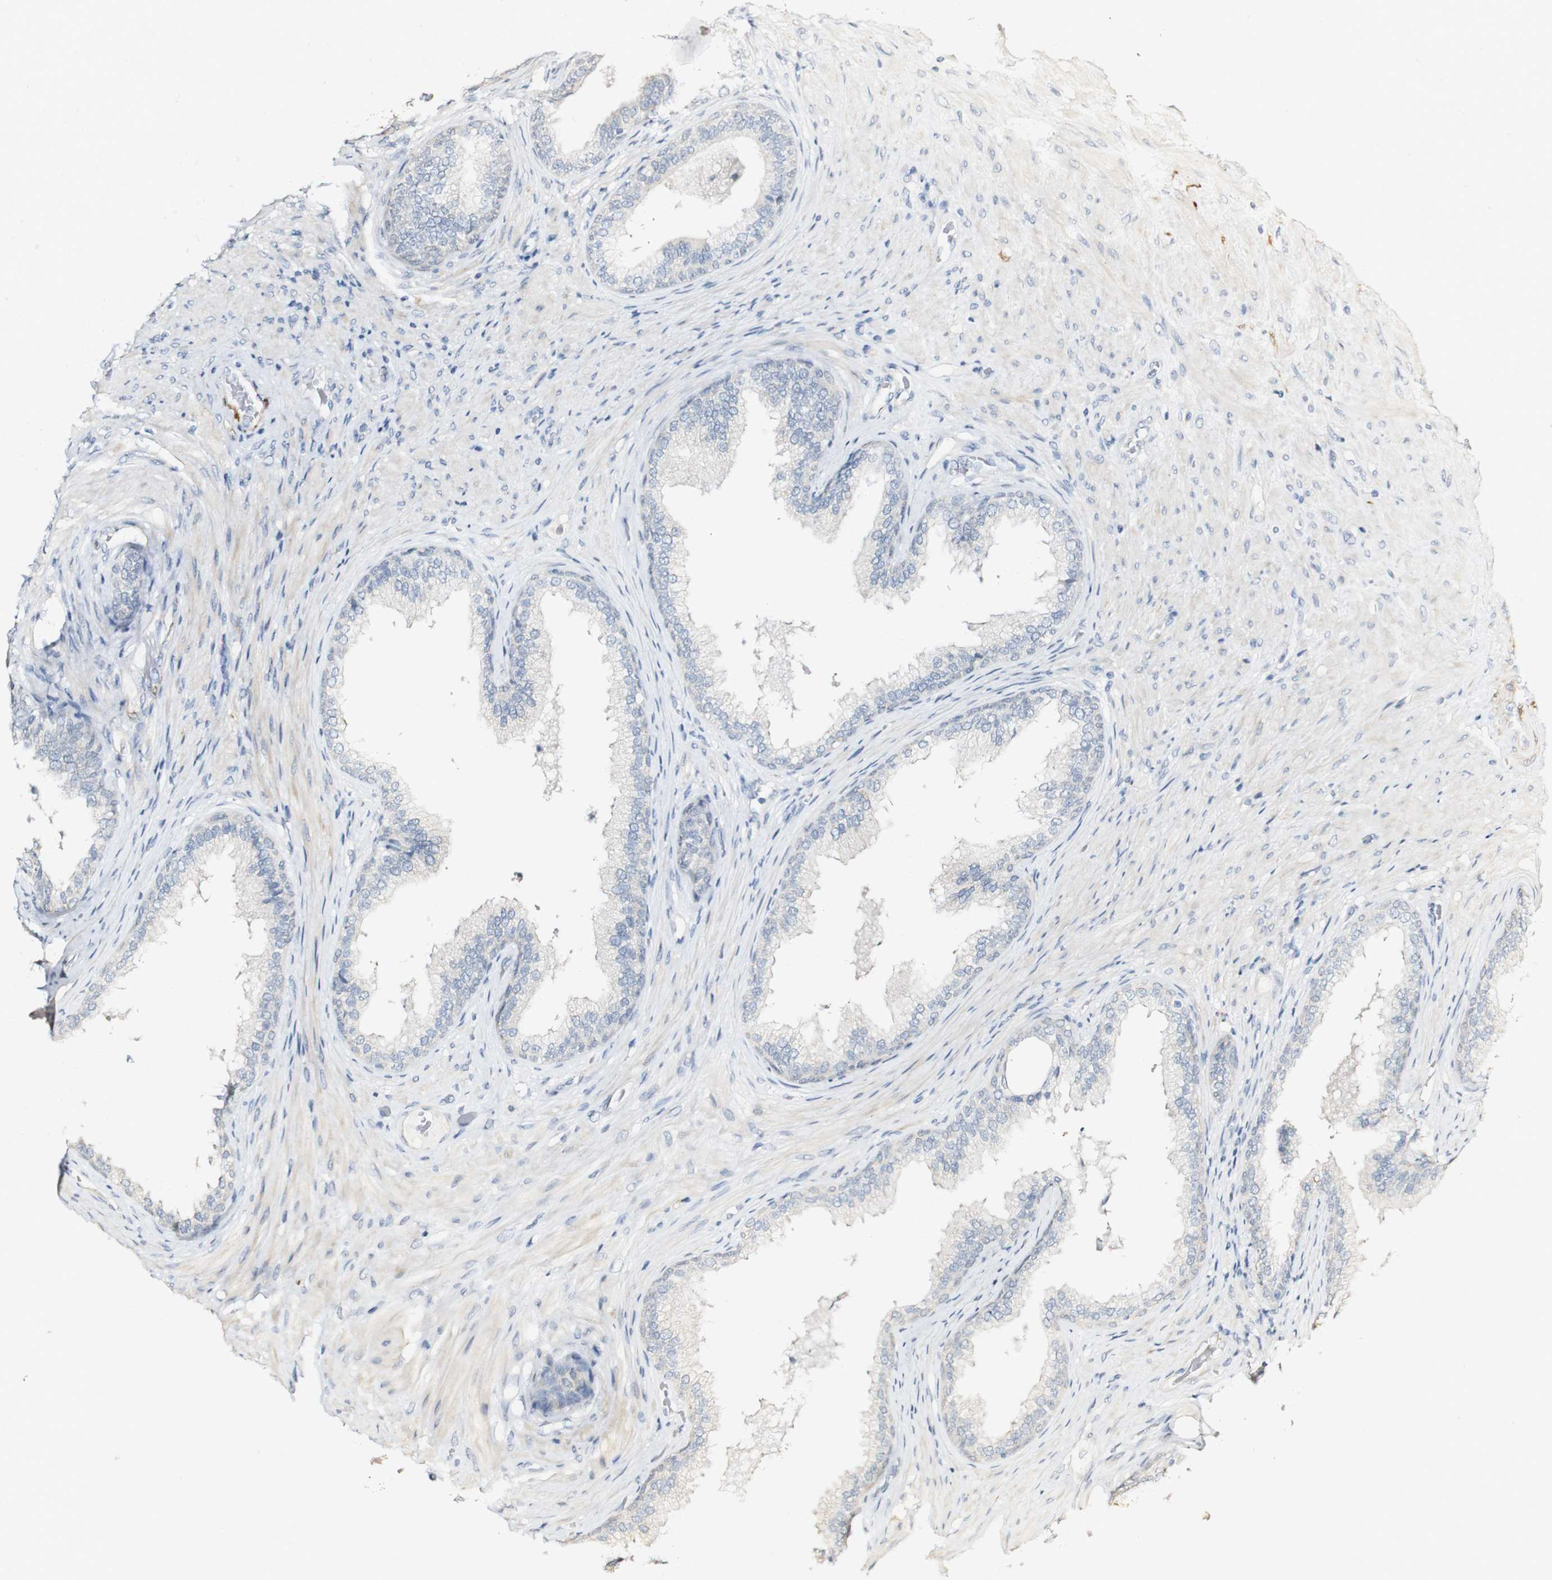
{"staining": {"intensity": "negative", "quantity": "none", "location": "none"}, "tissue": "prostate", "cell_type": "Glandular cells", "image_type": "normal", "snomed": [{"axis": "morphology", "description": "Normal tissue, NOS"}, {"axis": "topography", "description": "Prostate"}], "caption": "Immunohistochemistry (IHC) of normal prostate exhibits no staining in glandular cells. (DAB IHC visualized using brightfield microscopy, high magnification).", "gene": "FMO3", "patient": {"sex": "male", "age": 76}}